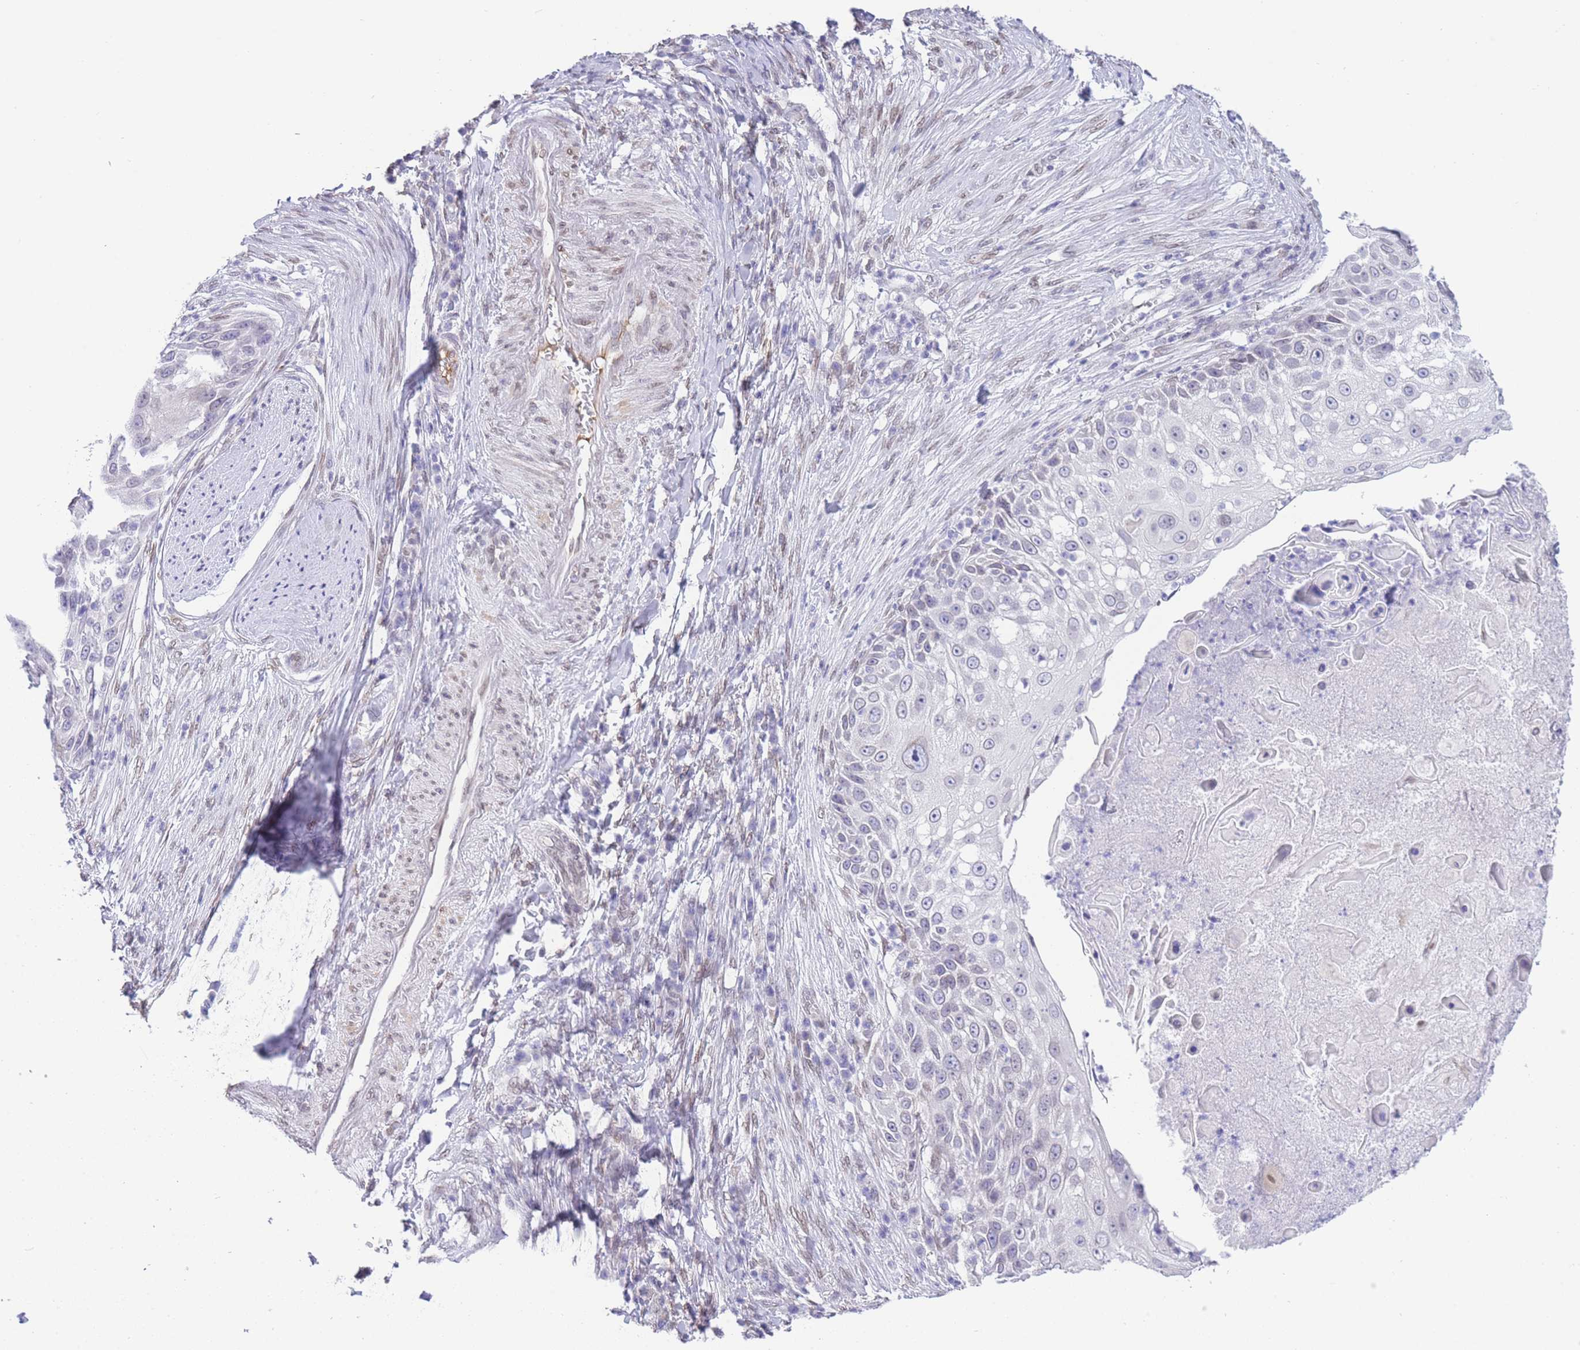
{"staining": {"intensity": "negative", "quantity": "none", "location": "none"}, "tissue": "skin cancer", "cell_type": "Tumor cells", "image_type": "cancer", "snomed": [{"axis": "morphology", "description": "Squamous cell carcinoma, NOS"}, {"axis": "topography", "description": "Skin"}], "caption": "Skin cancer (squamous cell carcinoma) was stained to show a protein in brown. There is no significant positivity in tumor cells. (Brightfield microscopy of DAB (3,3'-diaminobenzidine) immunohistochemistry at high magnification).", "gene": "OR10AD1", "patient": {"sex": "female", "age": 44}}